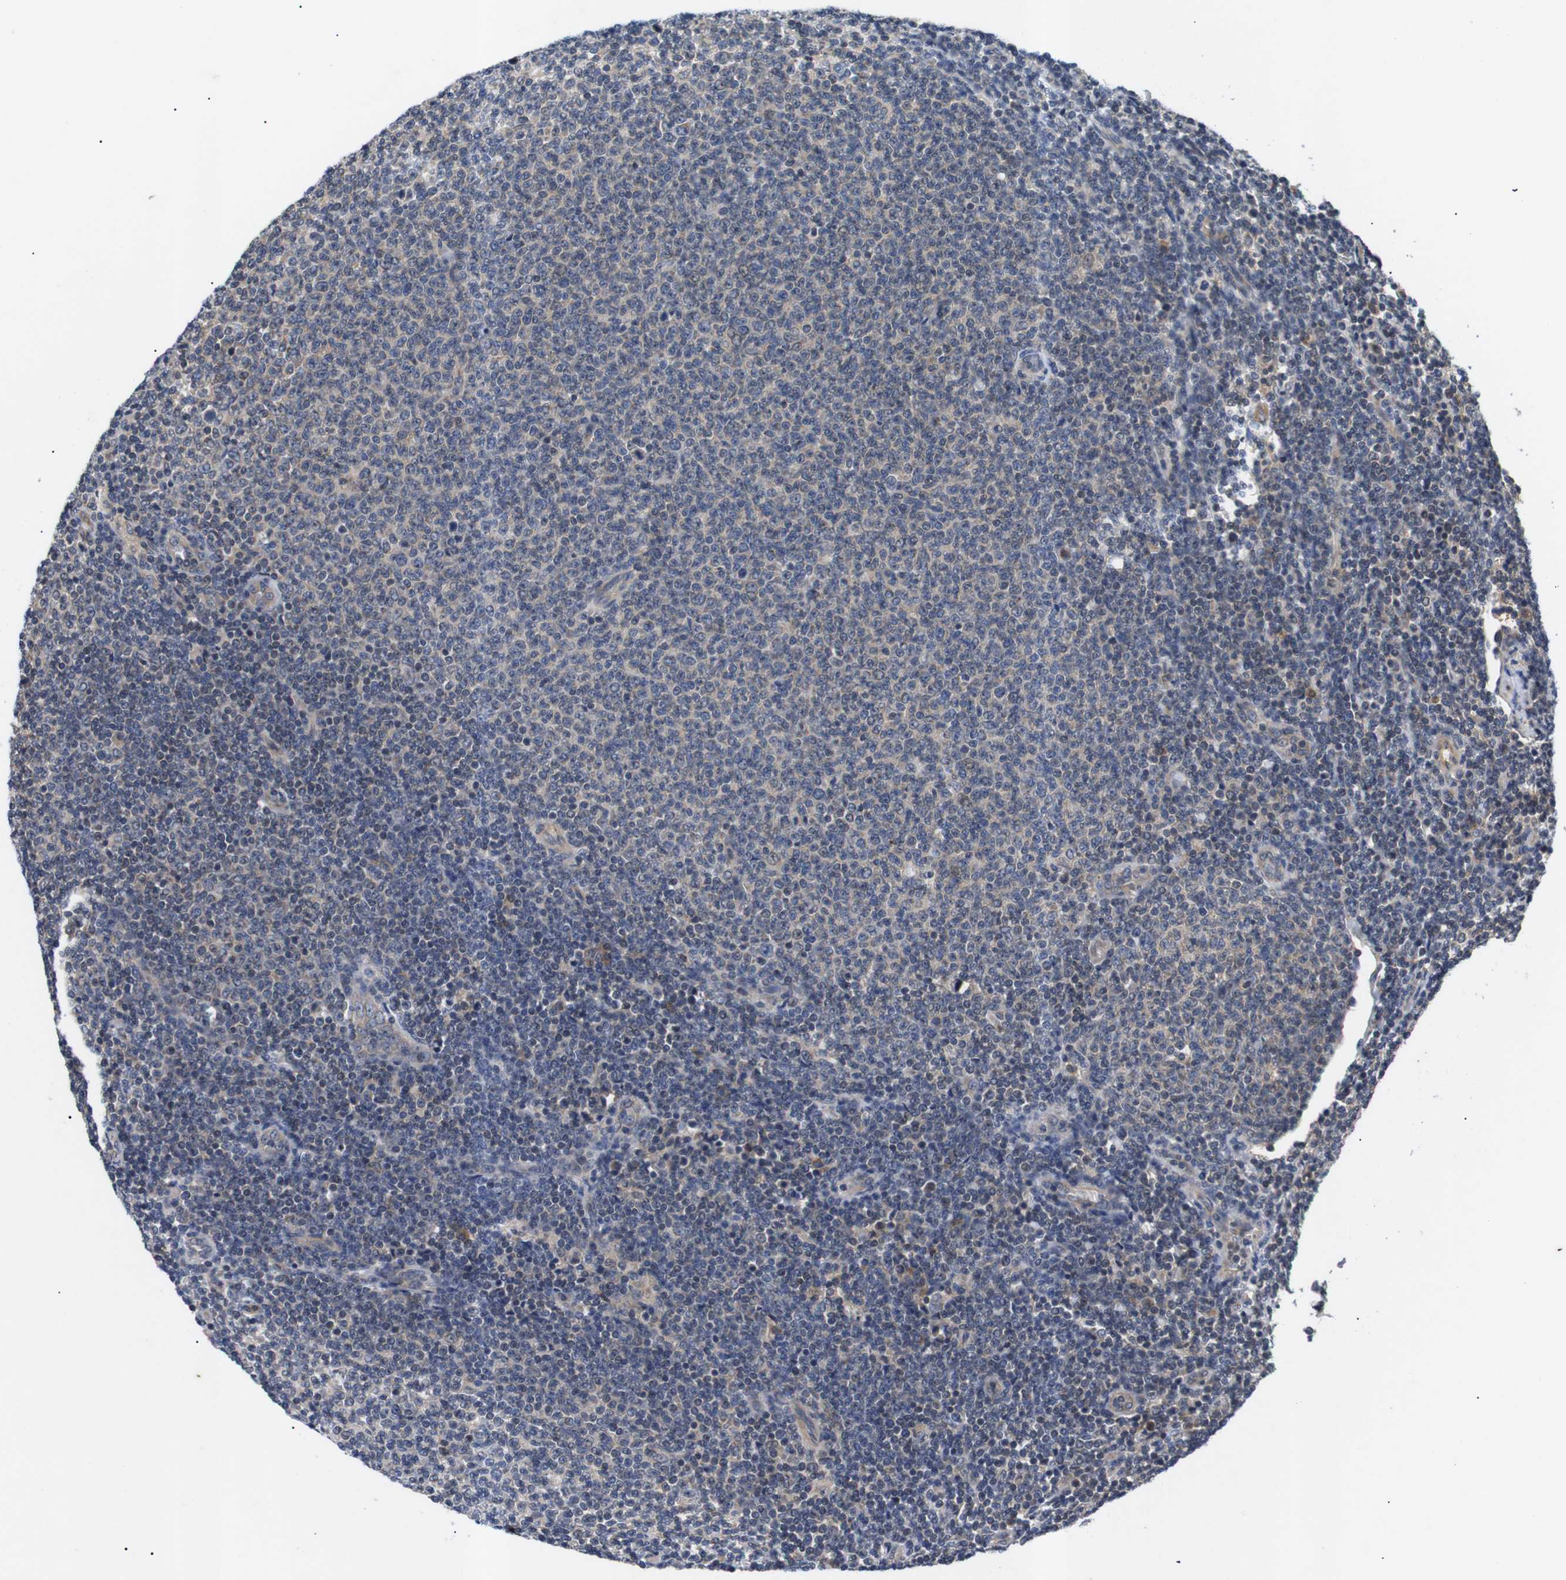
{"staining": {"intensity": "negative", "quantity": "none", "location": "none"}, "tissue": "lymphoma", "cell_type": "Tumor cells", "image_type": "cancer", "snomed": [{"axis": "morphology", "description": "Malignant lymphoma, non-Hodgkin's type, Low grade"}, {"axis": "topography", "description": "Lymph node"}], "caption": "Tumor cells are negative for protein expression in human lymphoma. (Brightfield microscopy of DAB IHC at high magnification).", "gene": "RIPK1", "patient": {"sex": "male", "age": 66}}